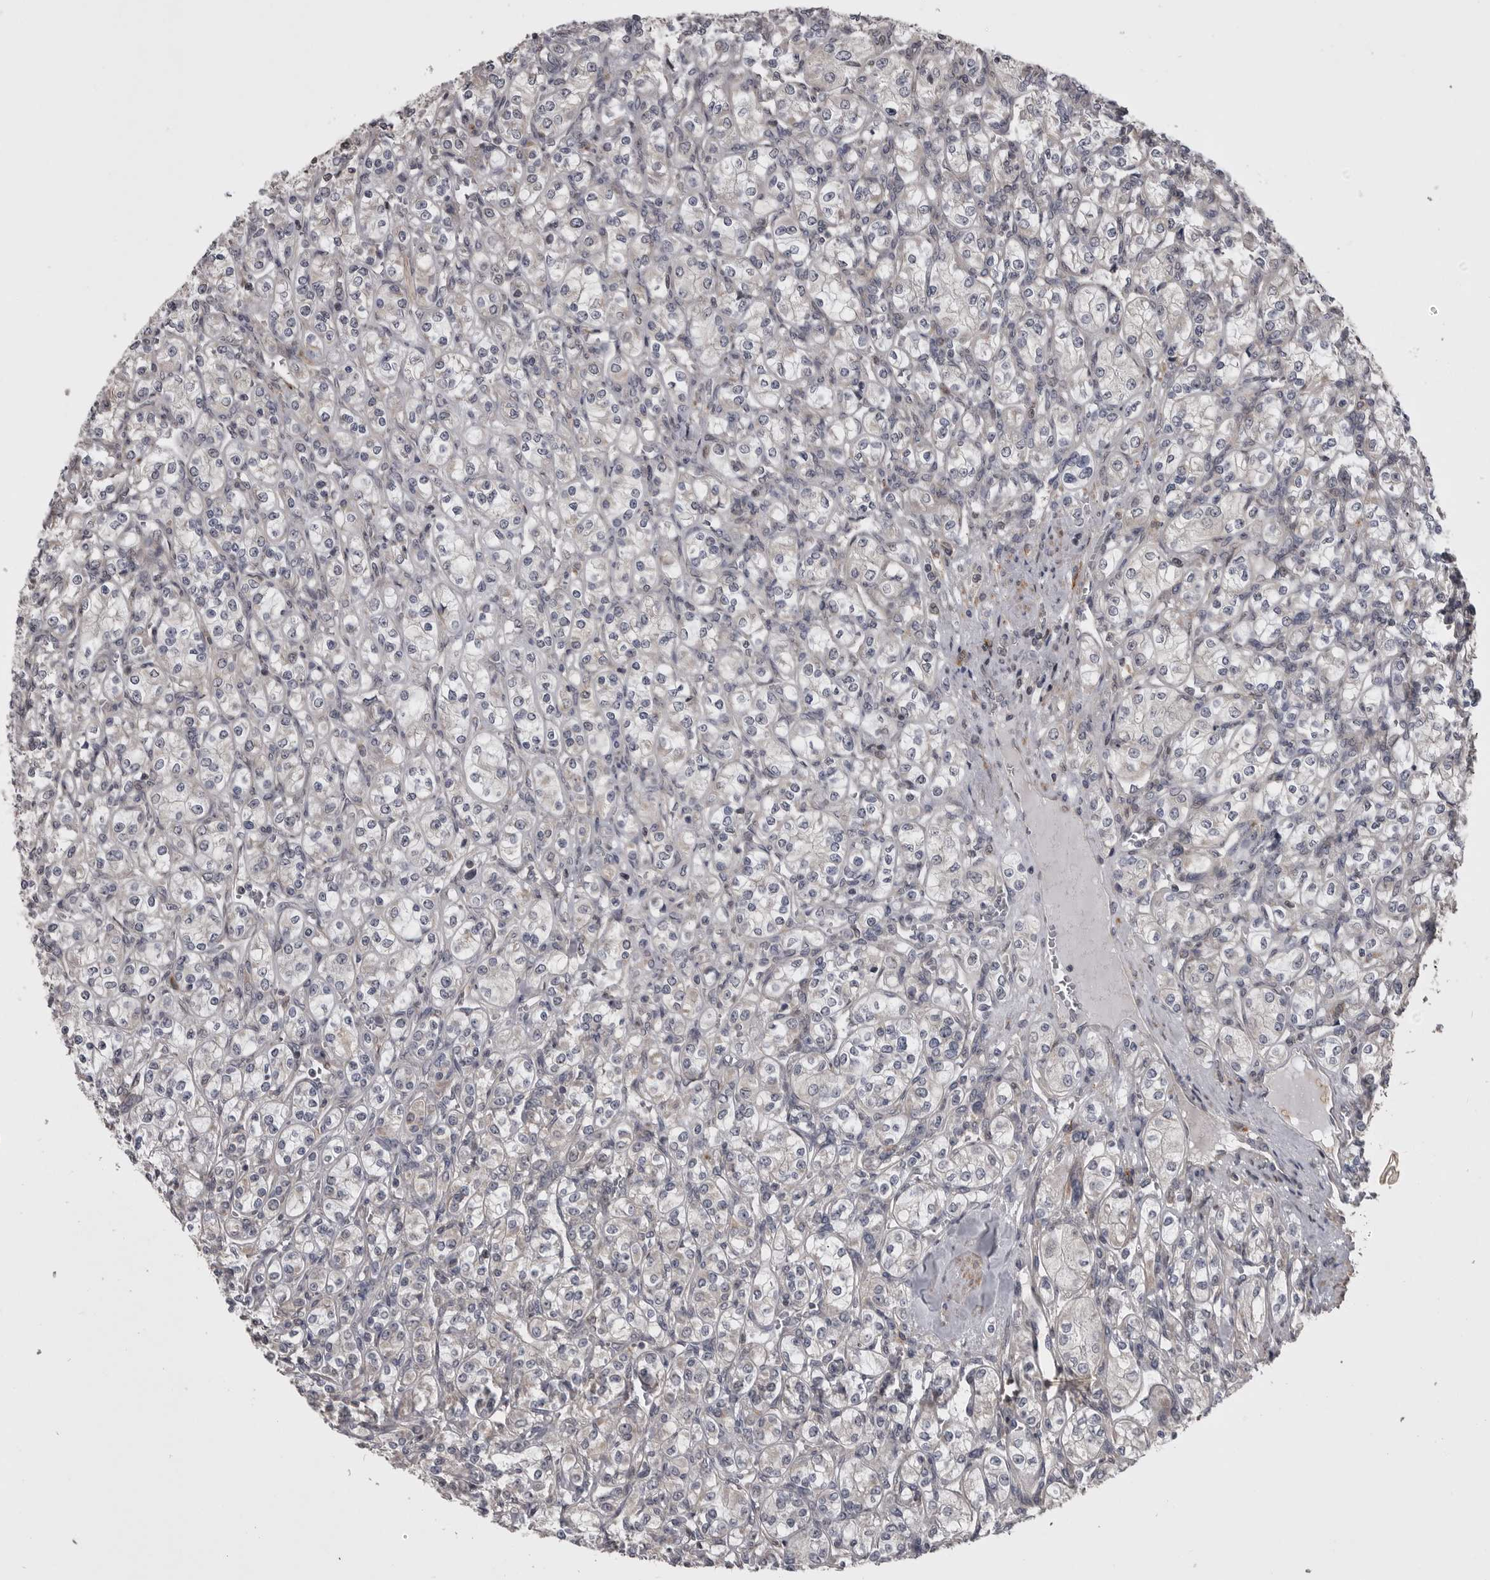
{"staining": {"intensity": "negative", "quantity": "none", "location": "none"}, "tissue": "renal cancer", "cell_type": "Tumor cells", "image_type": "cancer", "snomed": [{"axis": "morphology", "description": "Adenocarcinoma, NOS"}, {"axis": "topography", "description": "Kidney"}], "caption": "This is a micrograph of IHC staining of renal cancer, which shows no positivity in tumor cells. Brightfield microscopy of immunohistochemistry (IHC) stained with DAB (brown) and hematoxylin (blue), captured at high magnification.", "gene": "ZNRF1", "patient": {"sex": "male", "age": 77}}